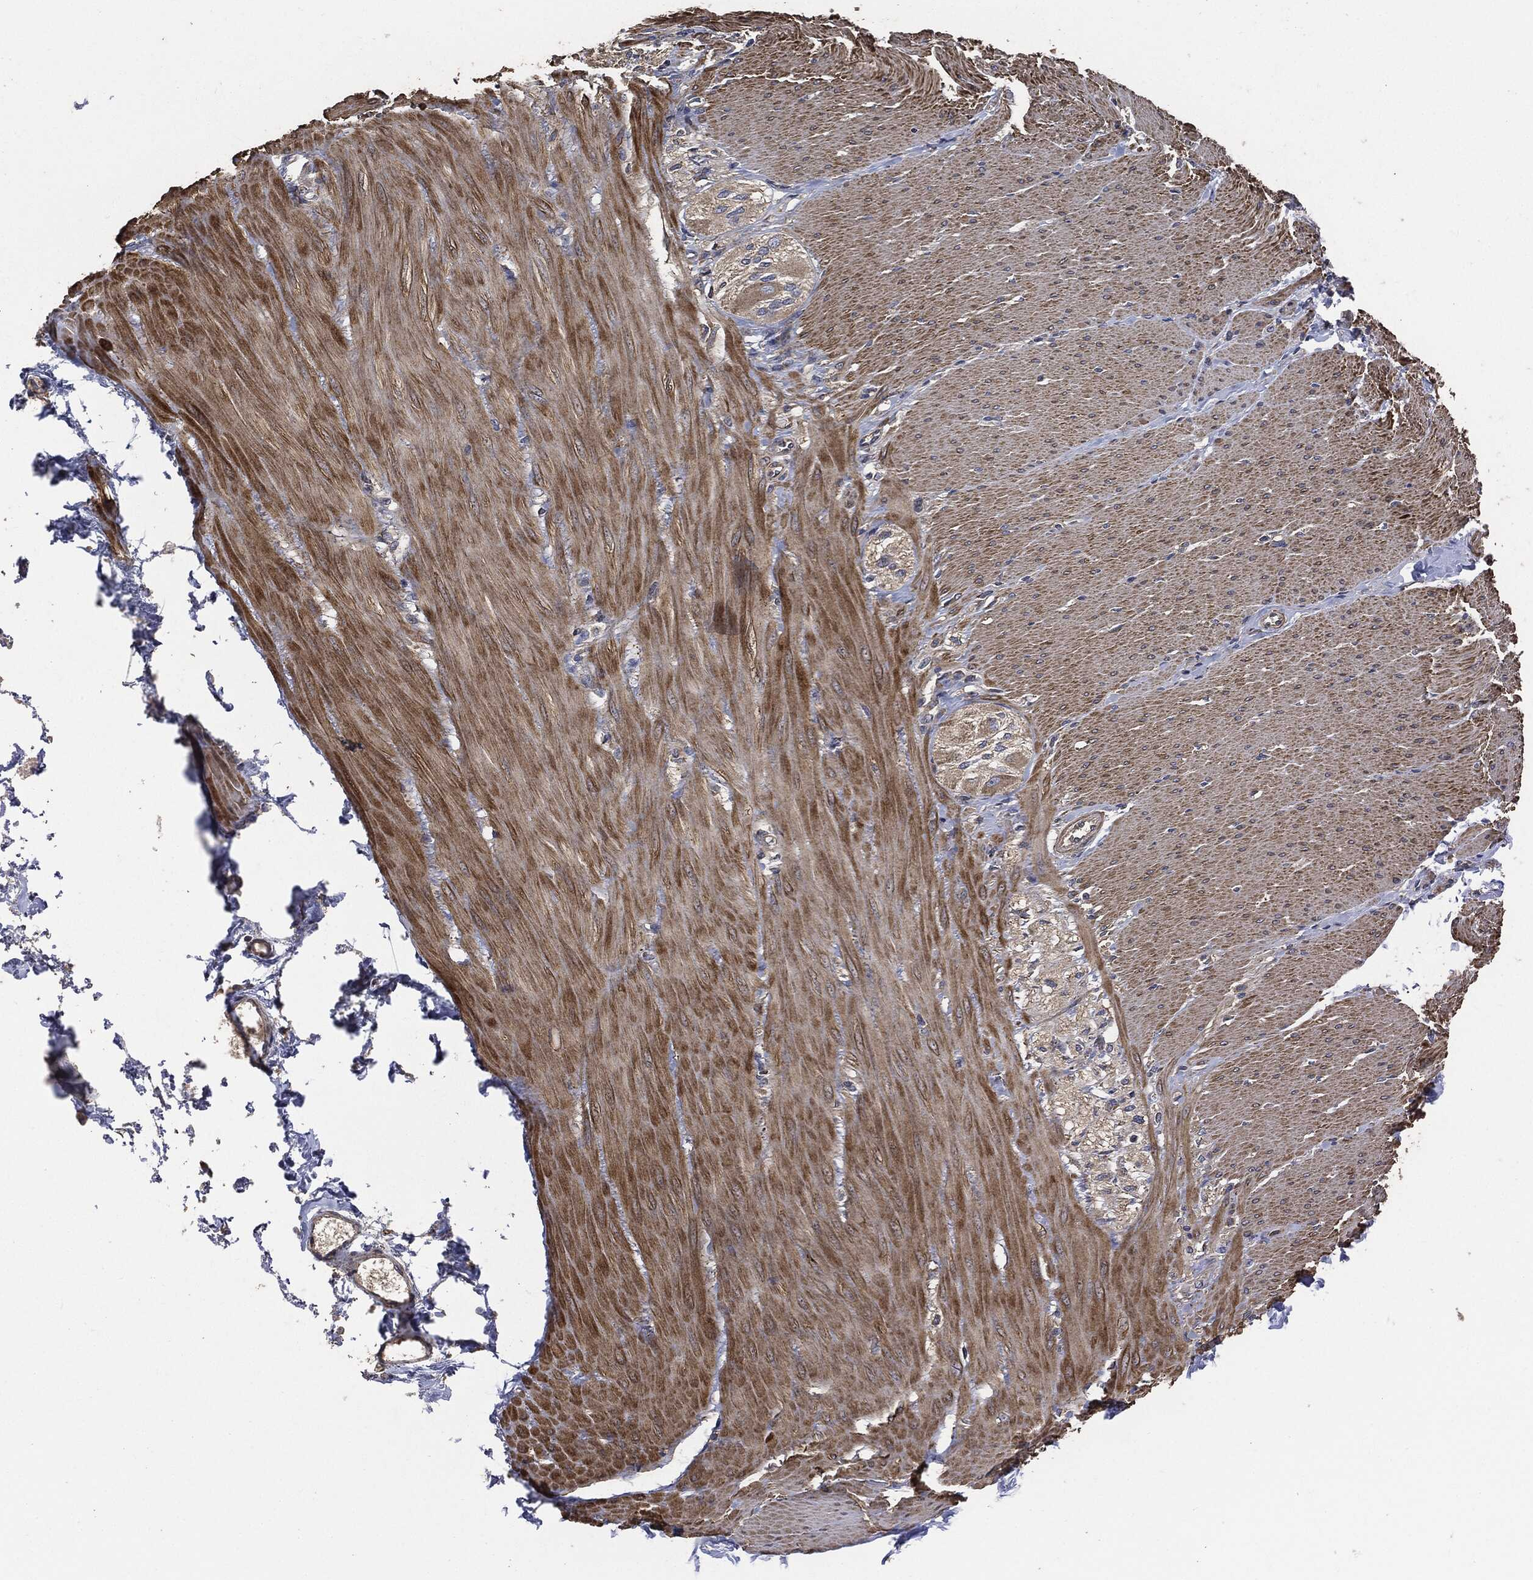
{"staining": {"intensity": "moderate", "quantity": ">75%", "location": "cytoplasmic/membranous"}, "tissue": "soft tissue", "cell_type": "Fibroblasts", "image_type": "normal", "snomed": [{"axis": "morphology", "description": "Normal tissue, NOS"}, {"axis": "topography", "description": "Smooth muscle"}, {"axis": "topography", "description": "Duodenum"}, {"axis": "topography", "description": "Peripheral nerve tissue"}], "caption": "Immunohistochemistry (IHC) (DAB (3,3'-diaminobenzidine)) staining of normal human soft tissue reveals moderate cytoplasmic/membranous protein expression in approximately >75% of fibroblasts. The staining was performed using DAB to visualize the protein expression in brown, while the nuclei were stained in blue with hematoxylin (Magnification: 20x).", "gene": "STK3", "patient": {"sex": "female", "age": 61}}